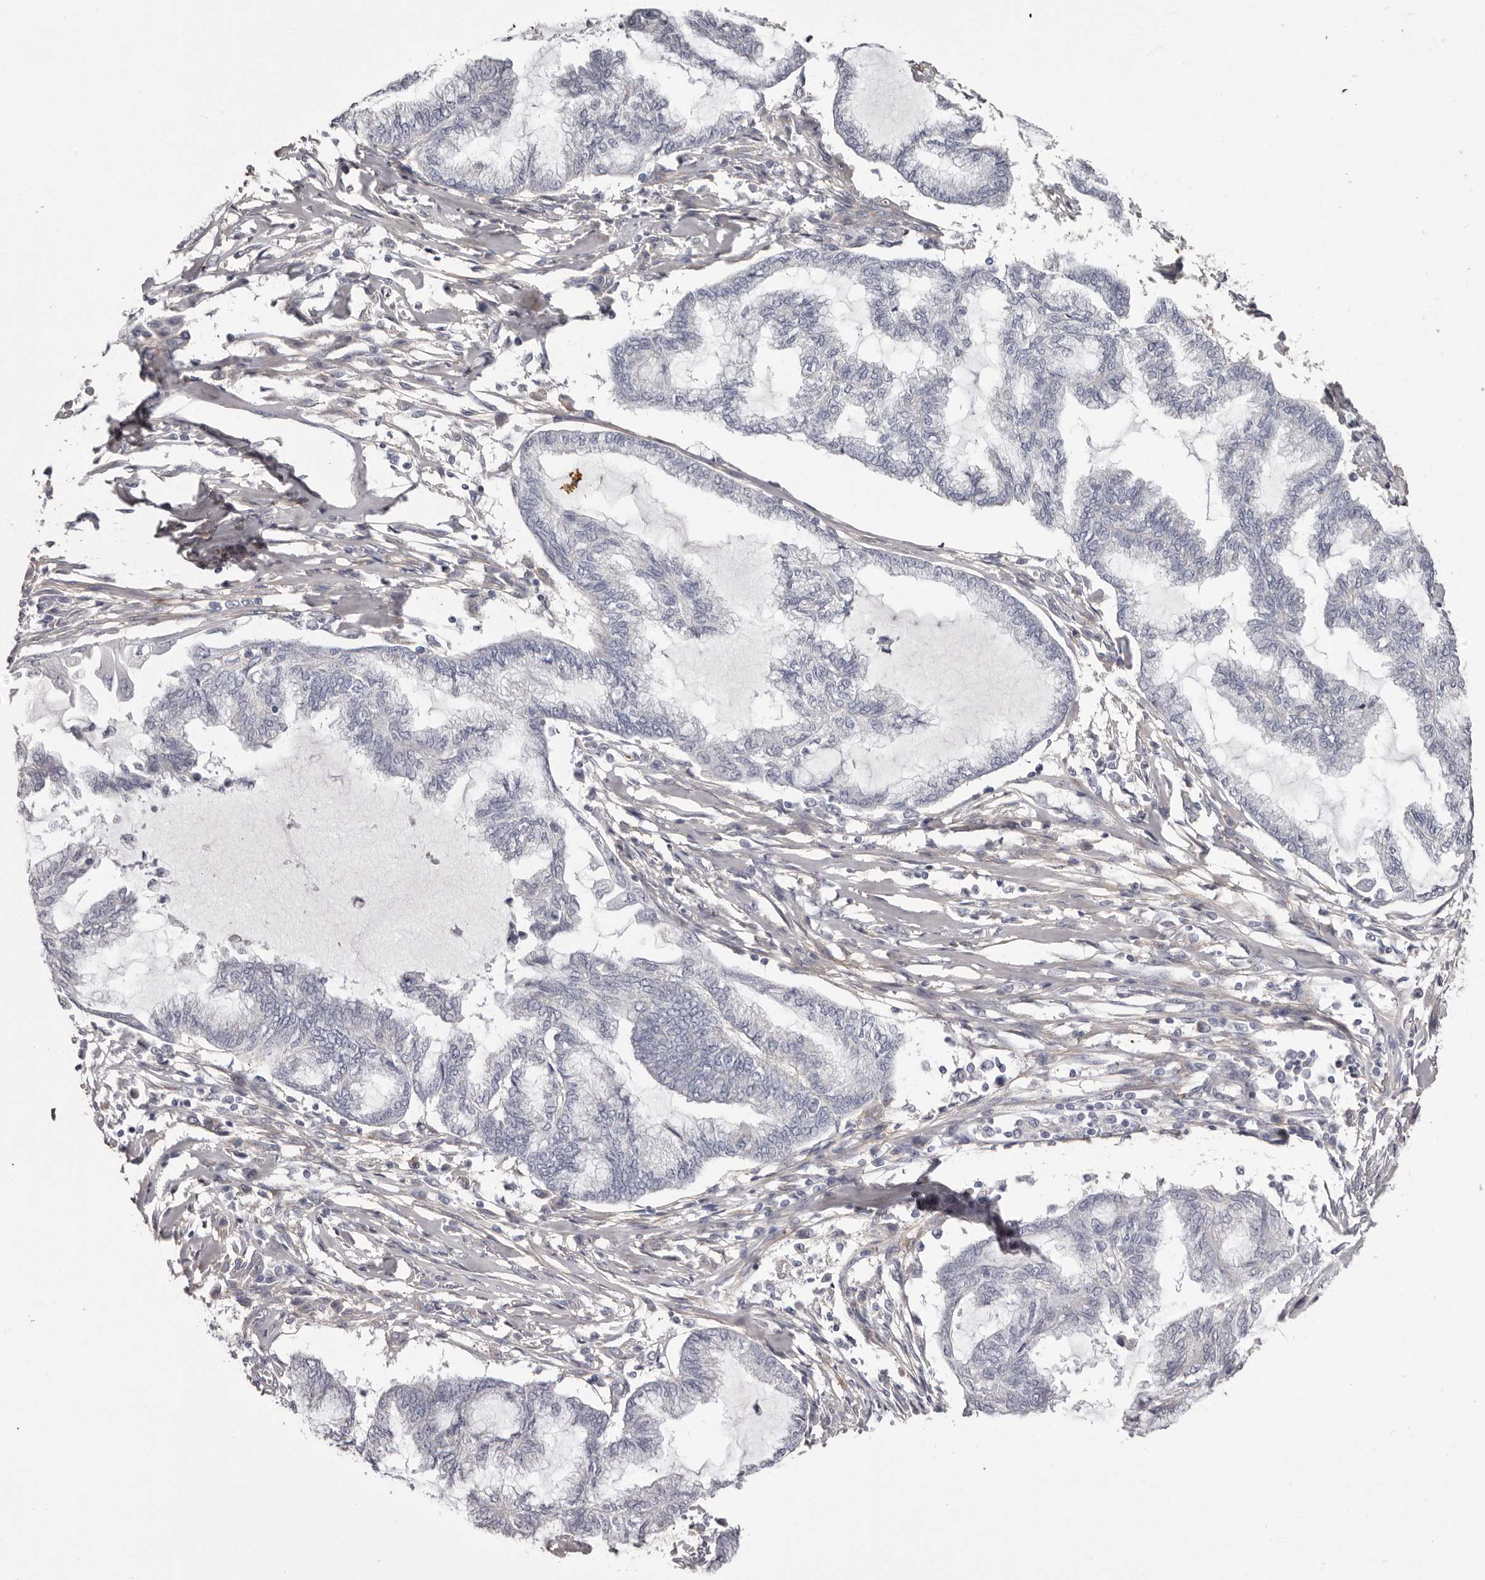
{"staining": {"intensity": "negative", "quantity": "none", "location": "none"}, "tissue": "endometrial cancer", "cell_type": "Tumor cells", "image_type": "cancer", "snomed": [{"axis": "morphology", "description": "Adenocarcinoma, NOS"}, {"axis": "topography", "description": "Endometrium"}], "caption": "IHC of human adenocarcinoma (endometrial) demonstrates no staining in tumor cells.", "gene": "COL6A1", "patient": {"sex": "female", "age": 86}}